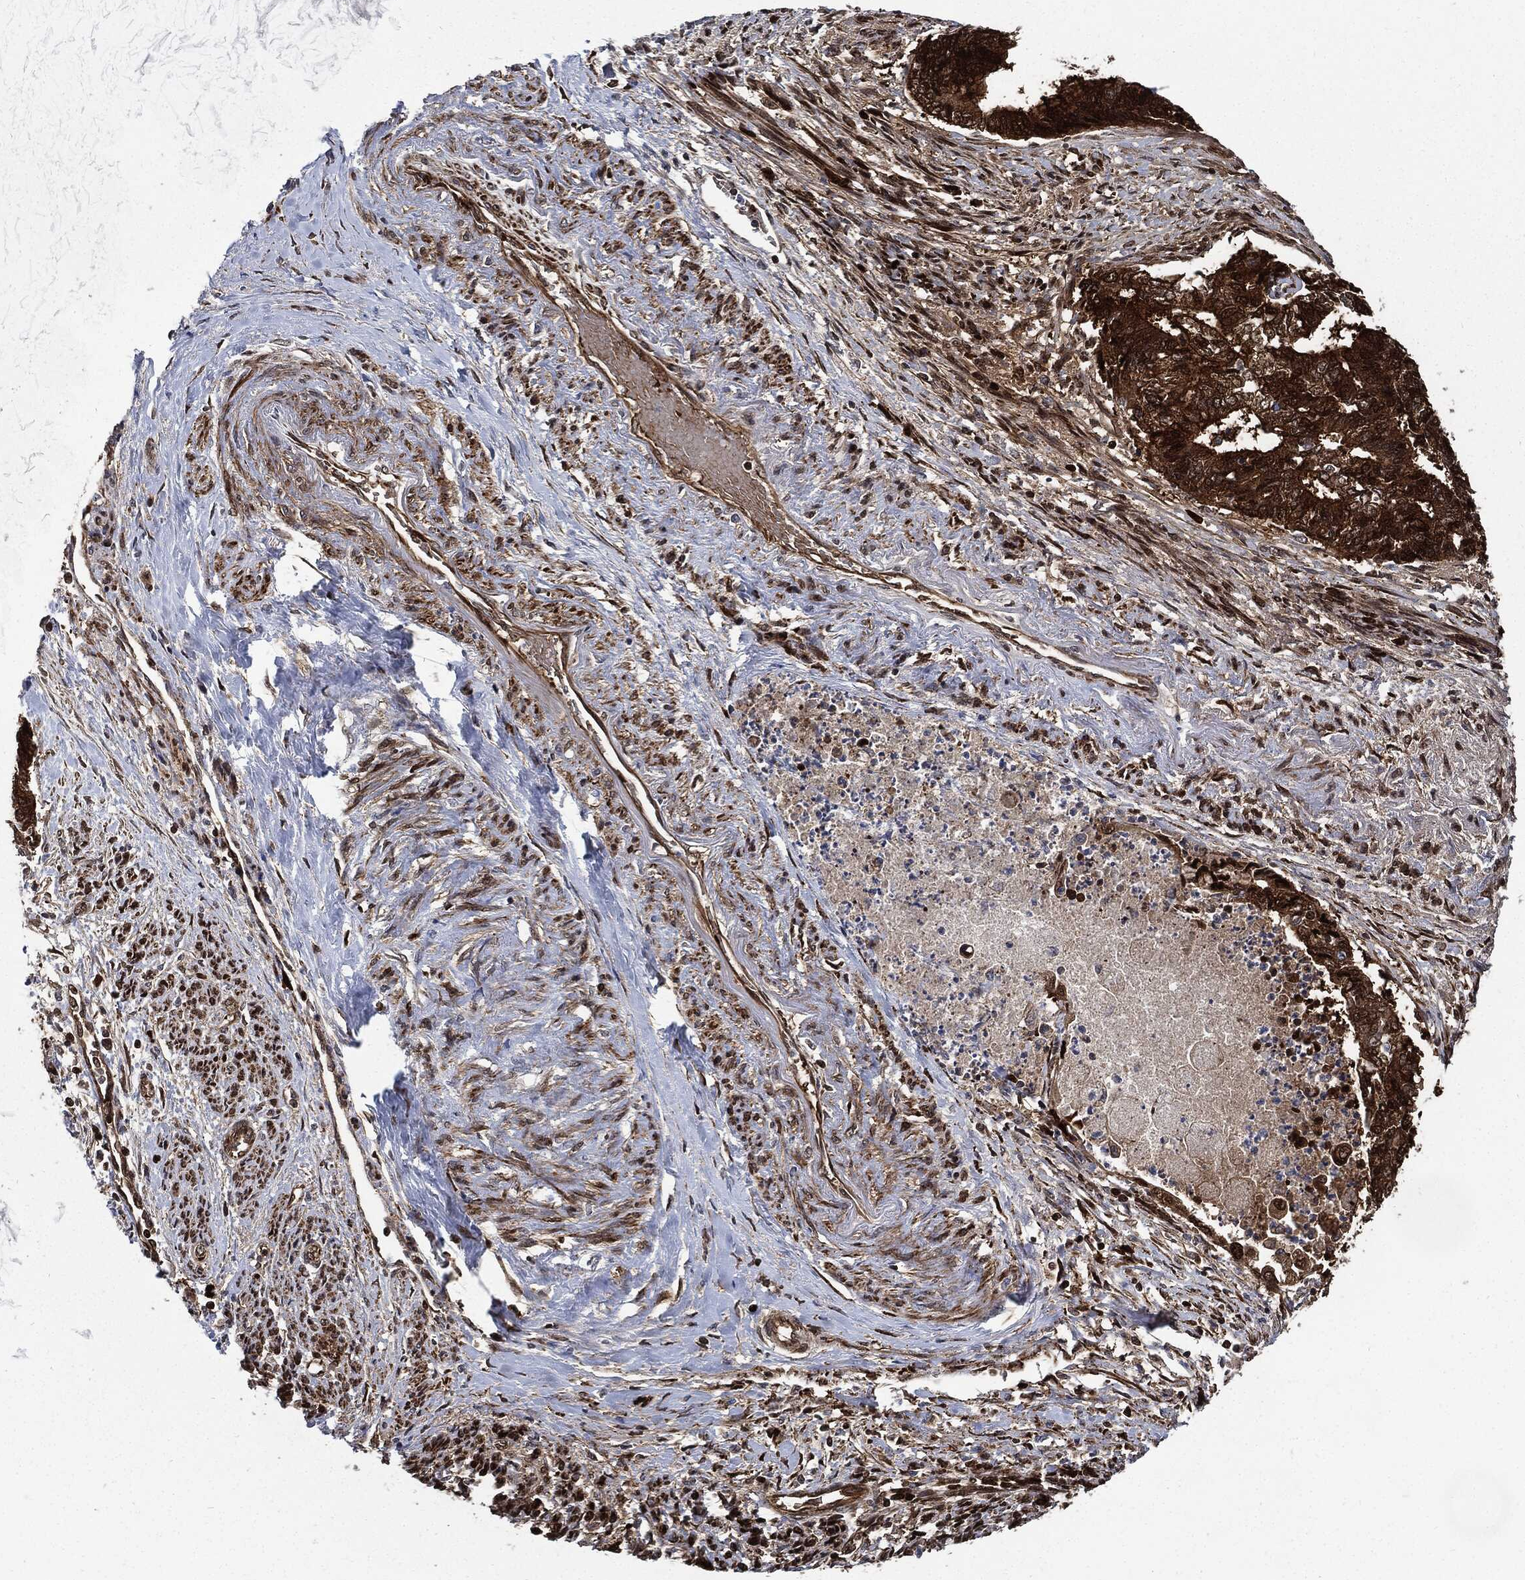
{"staining": {"intensity": "strong", "quantity": ">75%", "location": "cytoplasmic/membranous"}, "tissue": "endometrial cancer", "cell_type": "Tumor cells", "image_type": "cancer", "snomed": [{"axis": "morphology", "description": "Adenocarcinoma, NOS"}, {"axis": "topography", "description": "Endometrium"}], "caption": "Immunohistochemical staining of human endometrial cancer reveals high levels of strong cytoplasmic/membranous expression in about >75% of tumor cells.", "gene": "PRDX2", "patient": {"sex": "female", "age": 65}}